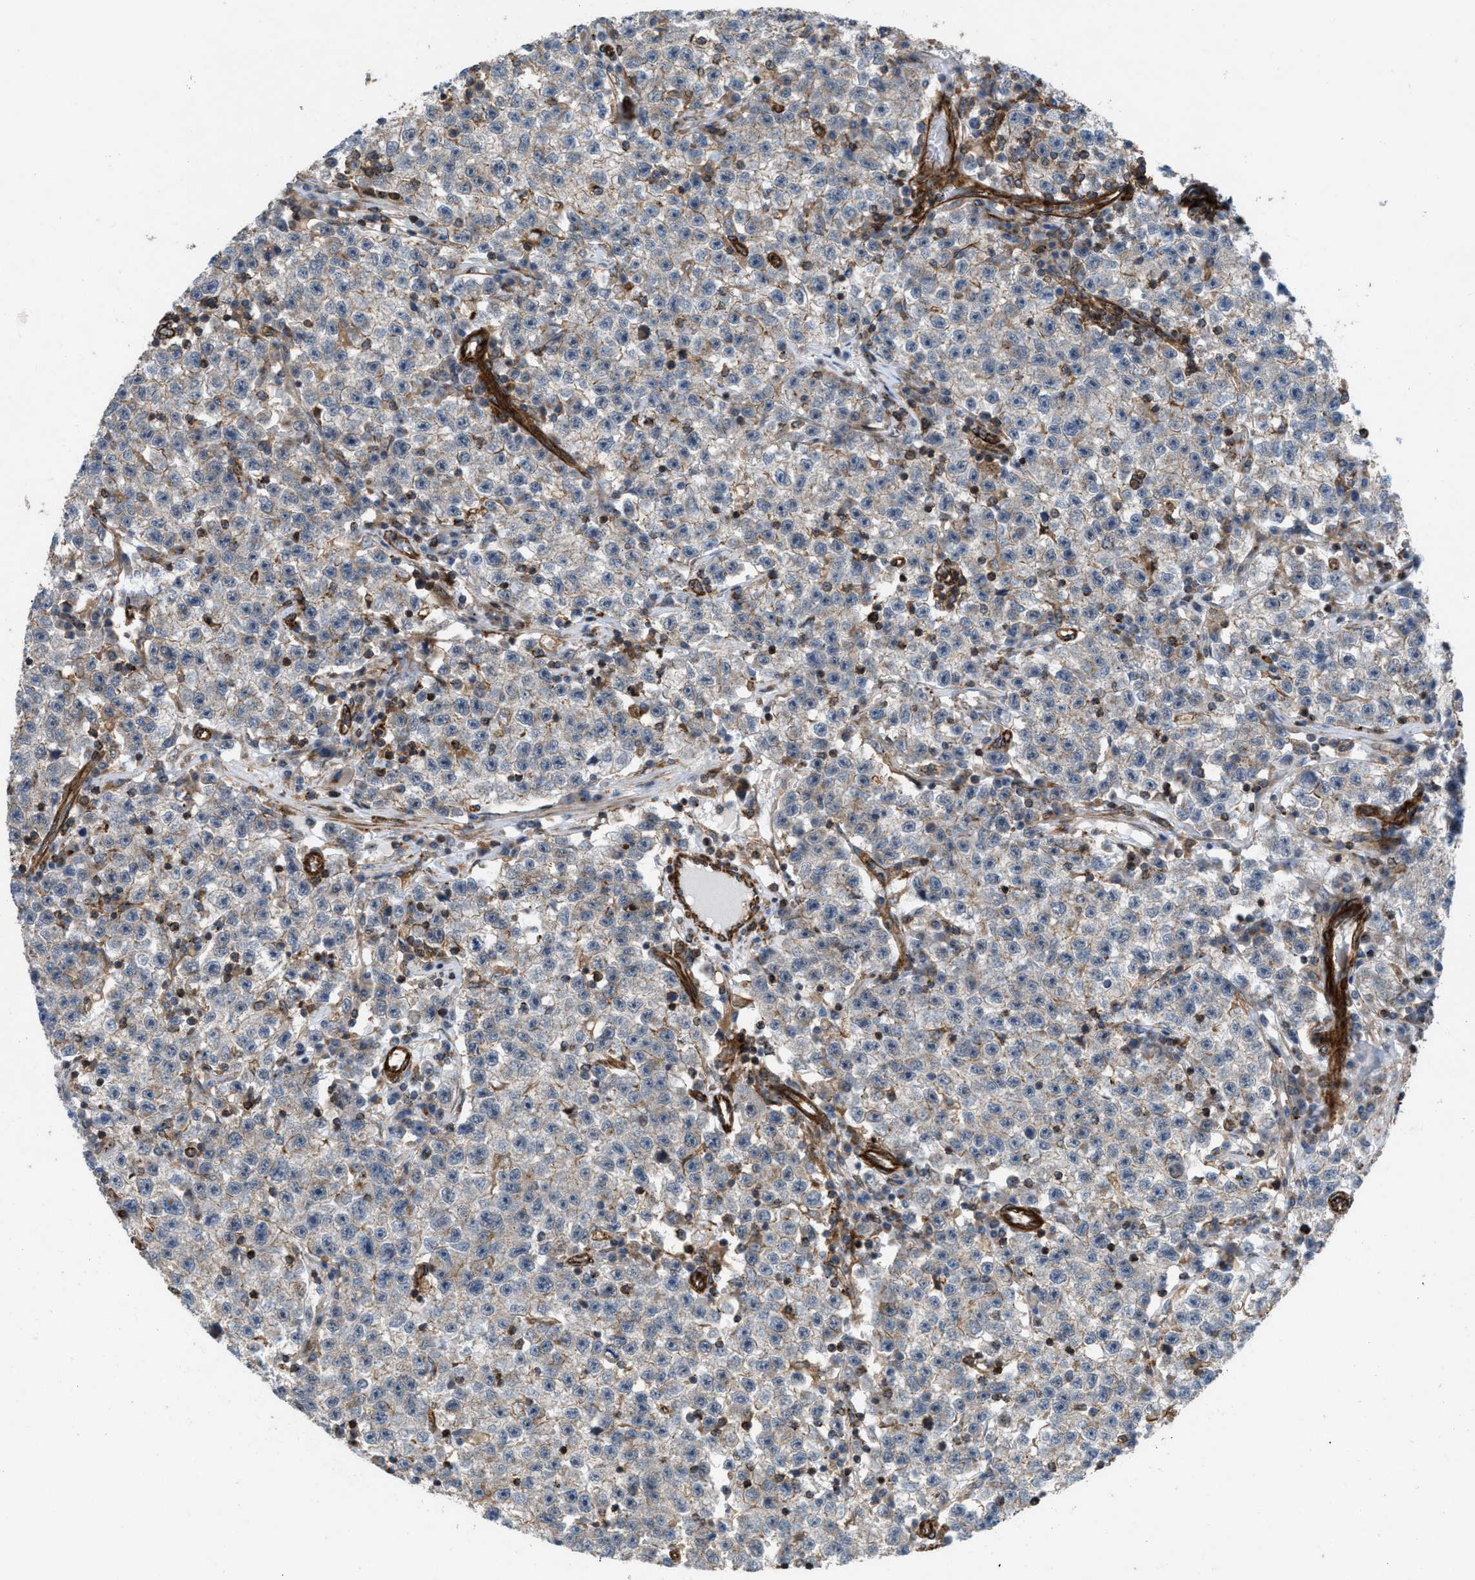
{"staining": {"intensity": "weak", "quantity": "25%-75%", "location": "cytoplasmic/membranous"}, "tissue": "testis cancer", "cell_type": "Tumor cells", "image_type": "cancer", "snomed": [{"axis": "morphology", "description": "Seminoma, NOS"}, {"axis": "topography", "description": "Testis"}], "caption": "Brown immunohistochemical staining in testis seminoma exhibits weak cytoplasmic/membranous staining in approximately 25%-75% of tumor cells.", "gene": "PTPRE", "patient": {"sex": "male", "age": 22}}